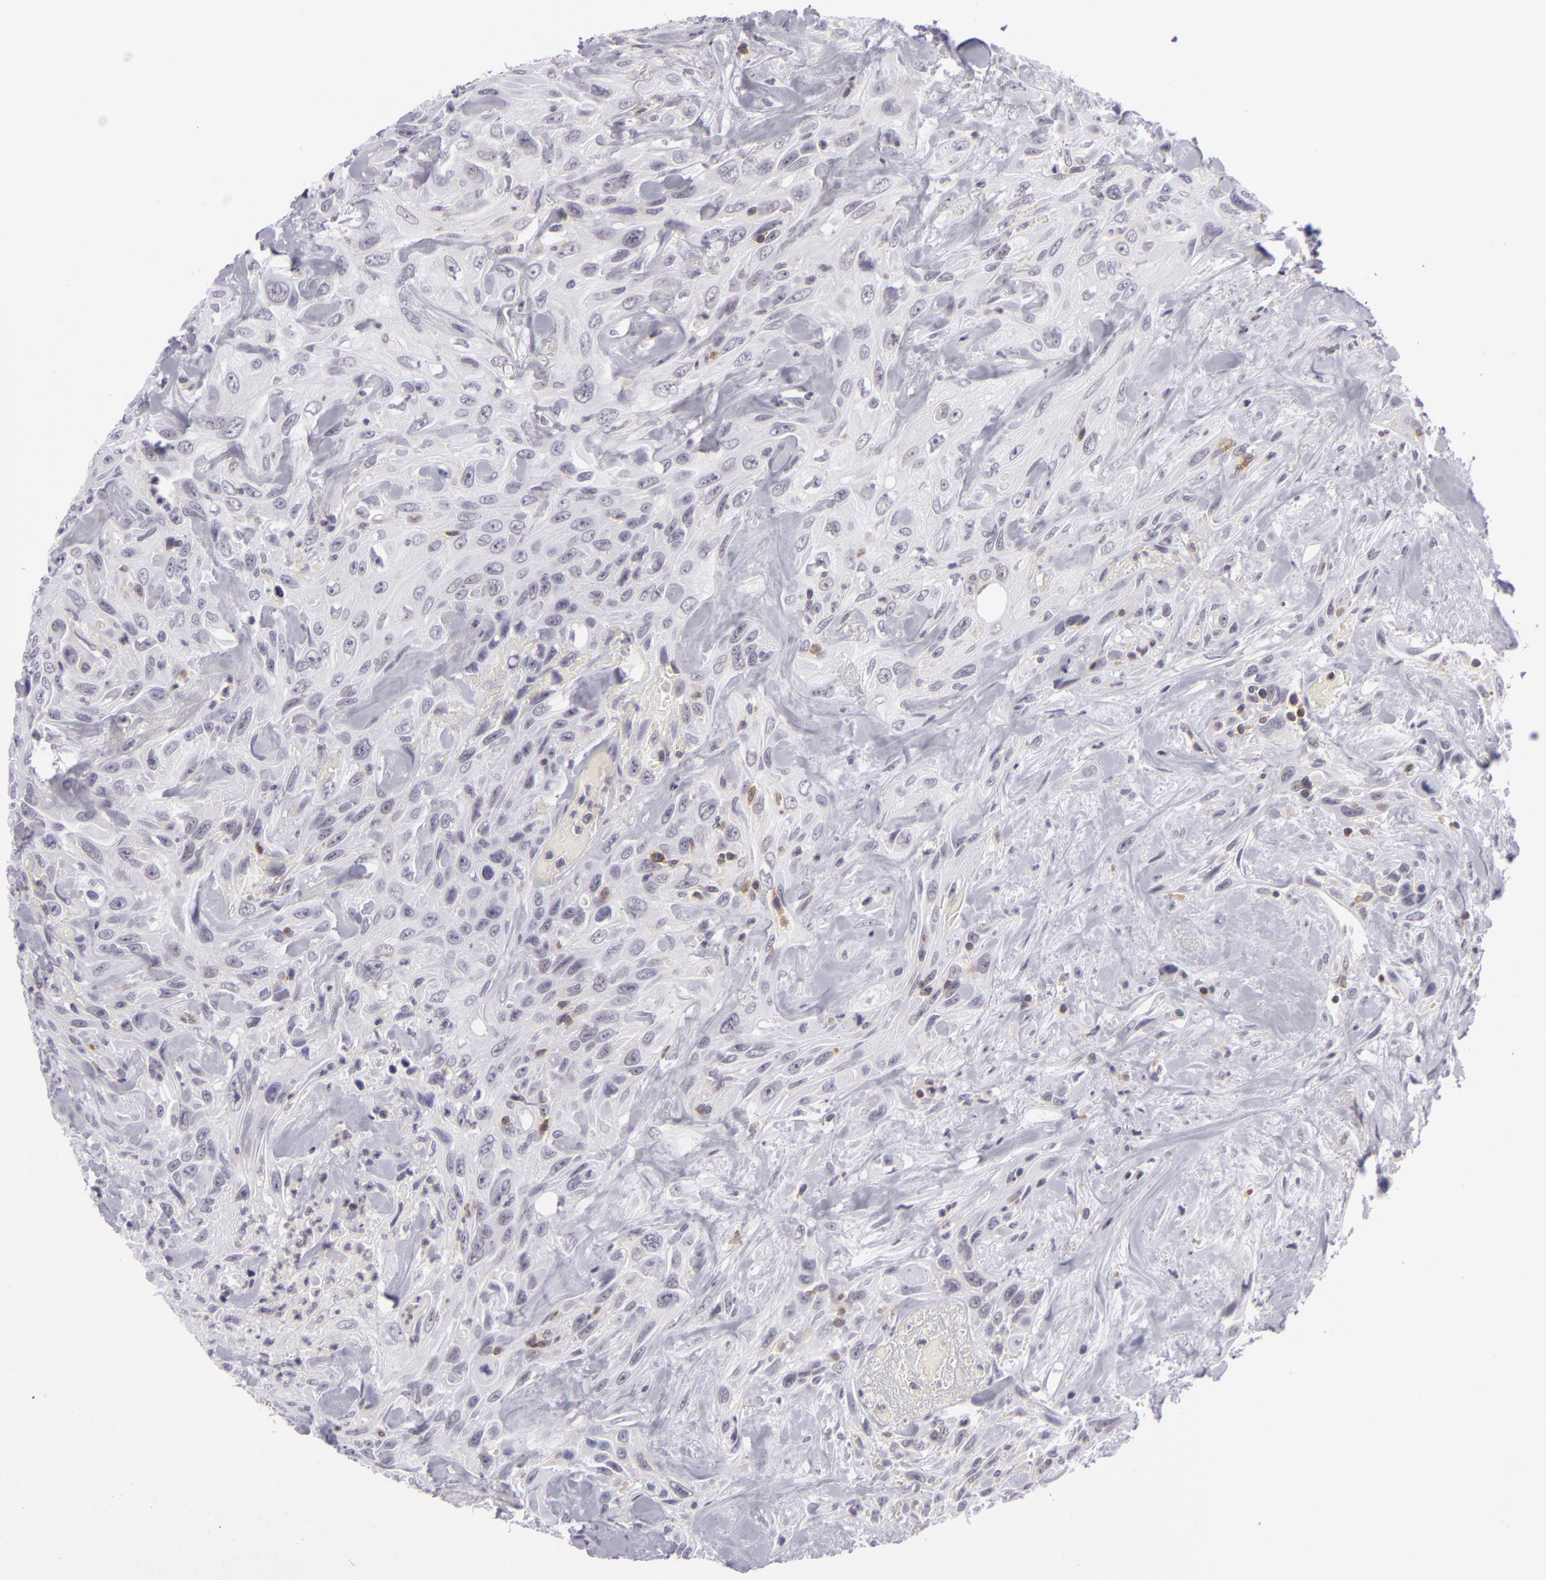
{"staining": {"intensity": "negative", "quantity": "none", "location": "none"}, "tissue": "urothelial cancer", "cell_type": "Tumor cells", "image_type": "cancer", "snomed": [{"axis": "morphology", "description": "Urothelial carcinoma, High grade"}, {"axis": "topography", "description": "Urinary bladder"}], "caption": "IHC image of urothelial cancer stained for a protein (brown), which demonstrates no expression in tumor cells.", "gene": "KCNAB2", "patient": {"sex": "female", "age": 84}}